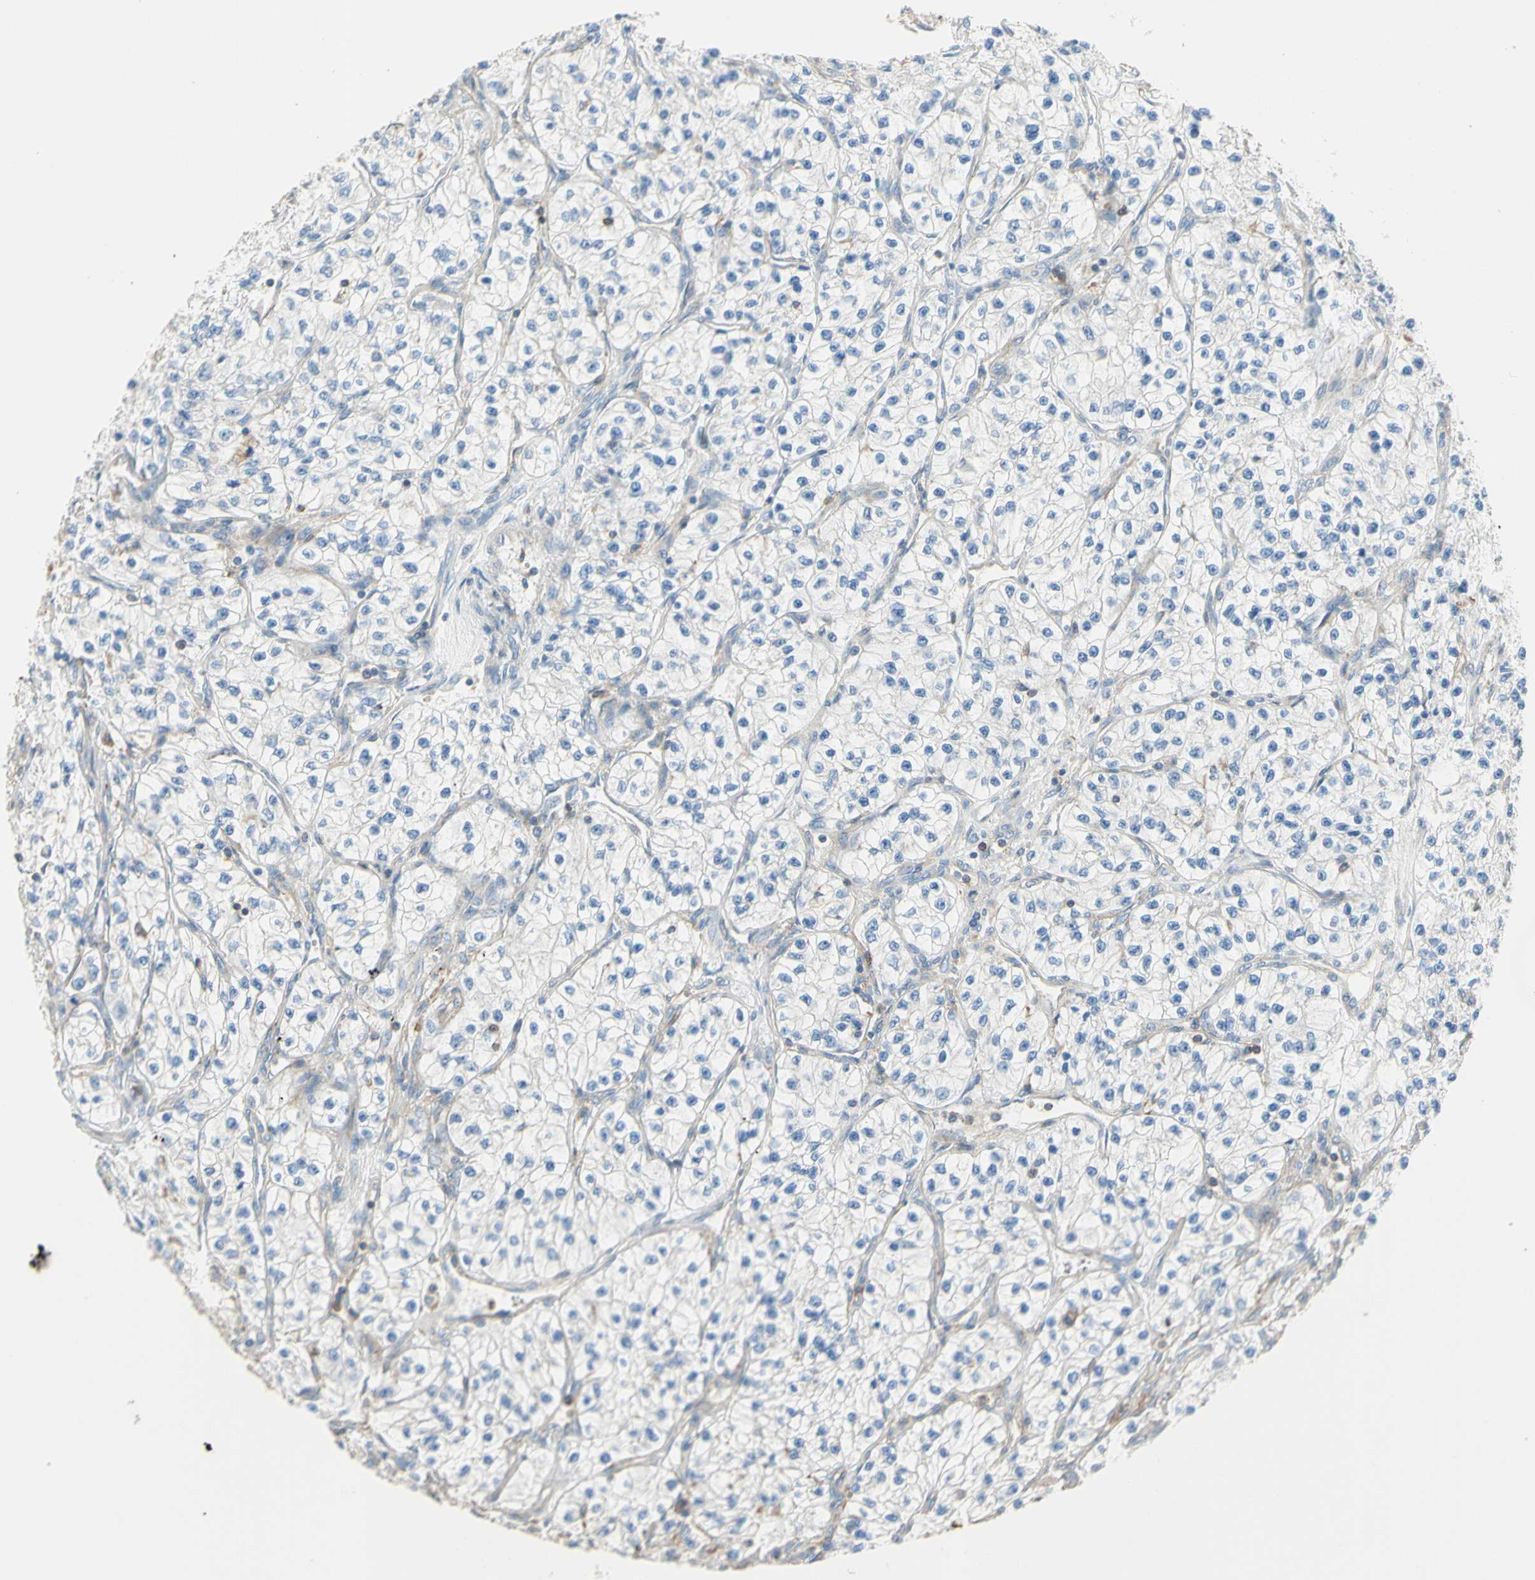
{"staining": {"intensity": "negative", "quantity": "none", "location": "none"}, "tissue": "renal cancer", "cell_type": "Tumor cells", "image_type": "cancer", "snomed": [{"axis": "morphology", "description": "Adenocarcinoma, NOS"}, {"axis": "topography", "description": "Kidney"}], "caption": "There is no significant staining in tumor cells of renal cancer (adenocarcinoma).", "gene": "SEMA4C", "patient": {"sex": "female", "age": 57}}